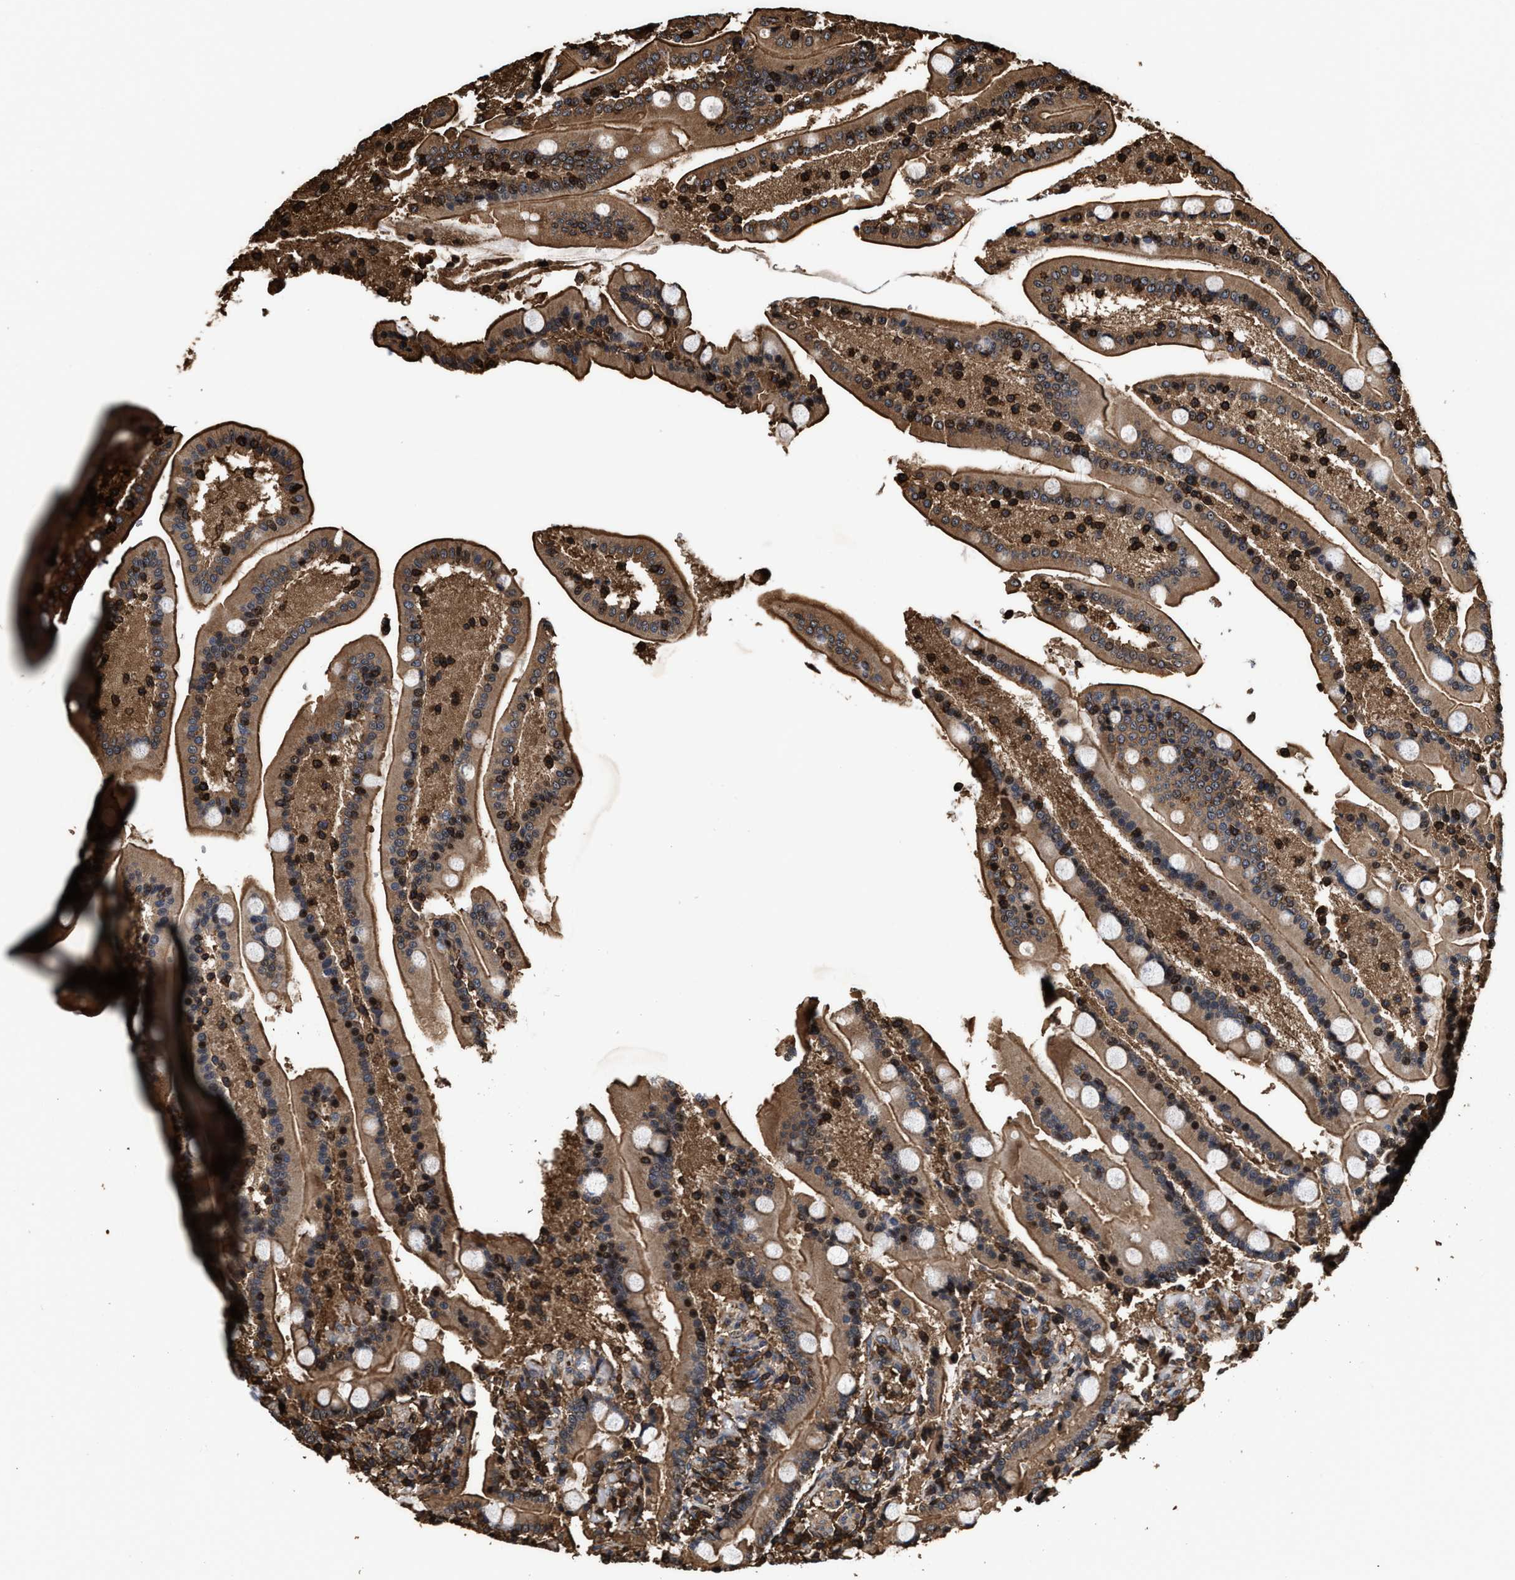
{"staining": {"intensity": "moderate", "quantity": ">75%", "location": "cytoplasmic/membranous"}, "tissue": "duodenum", "cell_type": "Glandular cells", "image_type": "normal", "snomed": [{"axis": "morphology", "description": "Normal tissue, NOS"}, {"axis": "topography", "description": "Duodenum"}], "caption": "Brown immunohistochemical staining in normal duodenum reveals moderate cytoplasmic/membranous expression in approximately >75% of glandular cells. The protein of interest is shown in brown color, while the nuclei are stained blue.", "gene": "KBTBD2", "patient": {"sex": "male", "age": 54}}